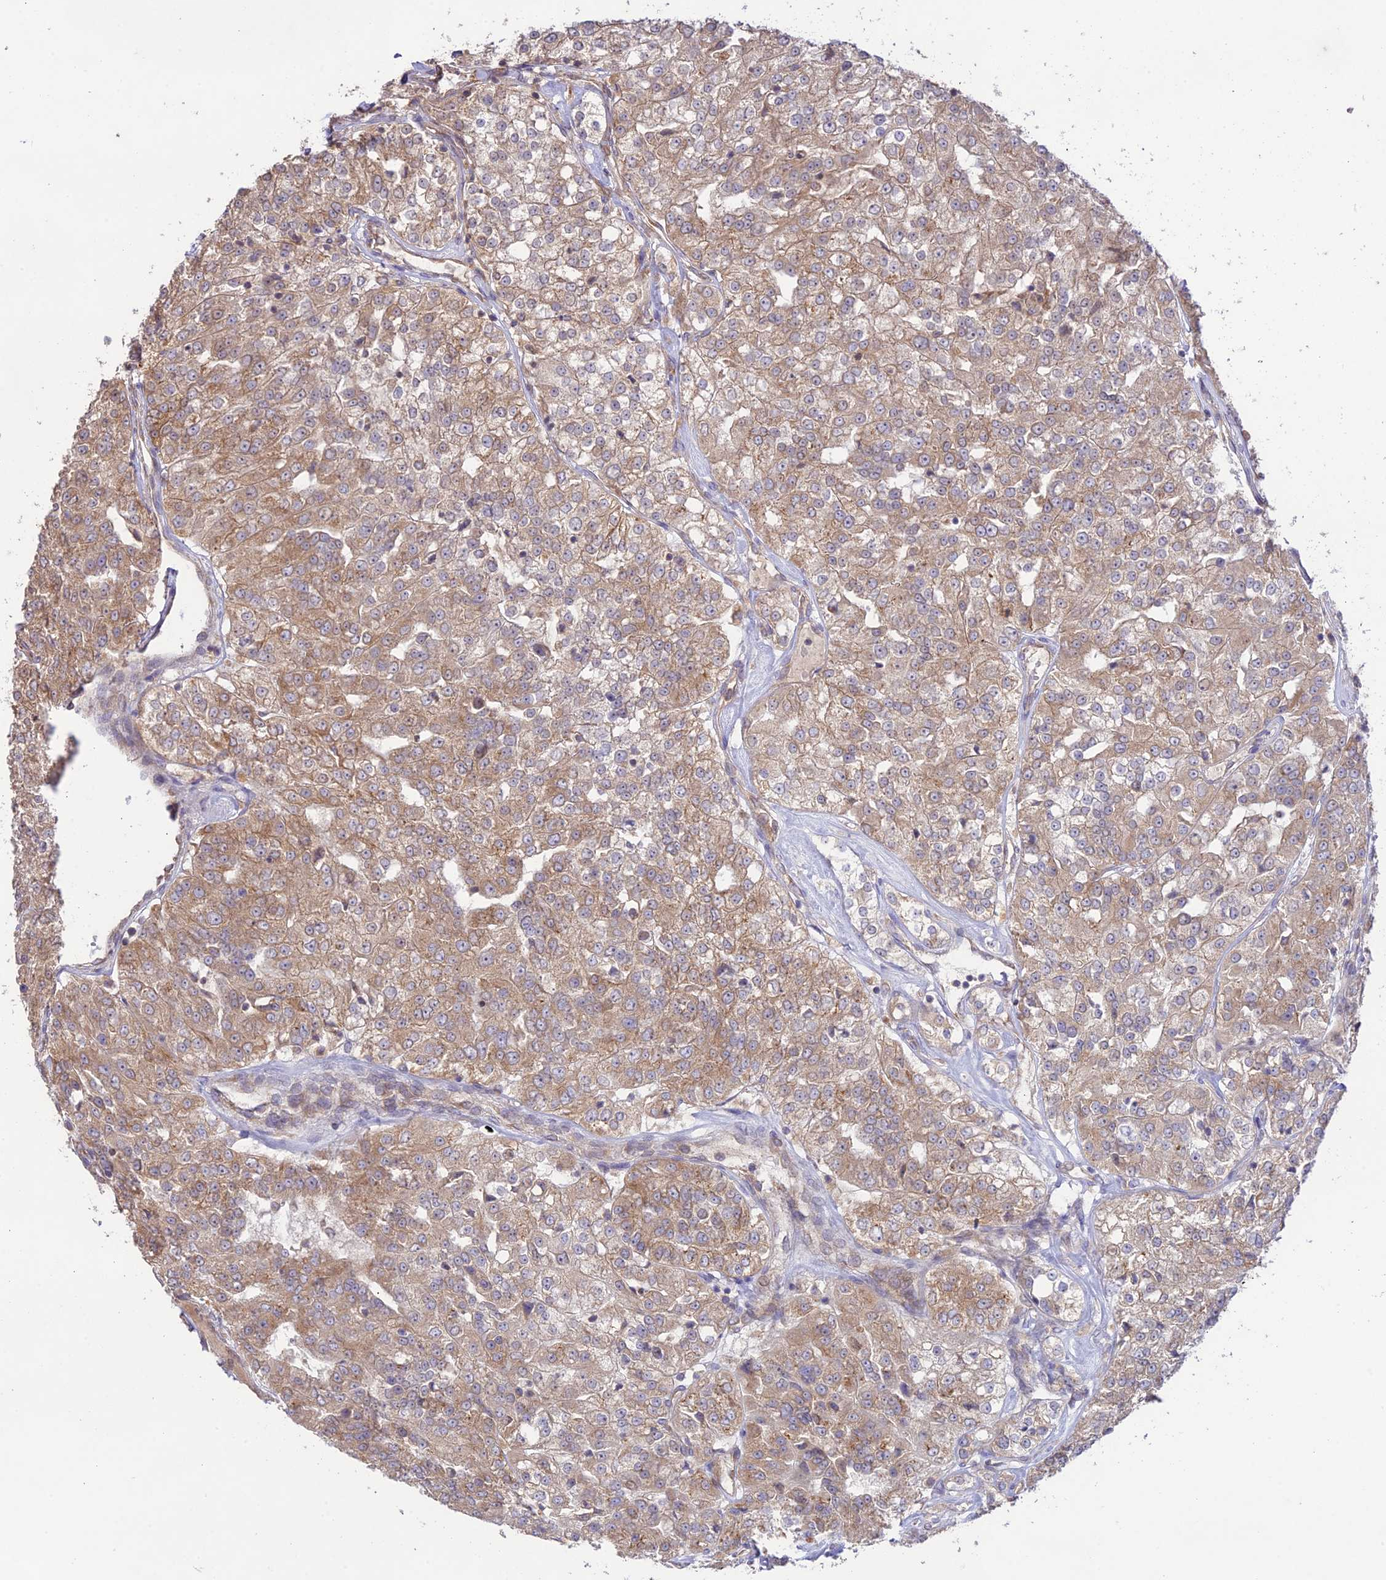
{"staining": {"intensity": "moderate", "quantity": ">75%", "location": "cytoplasmic/membranous"}, "tissue": "renal cancer", "cell_type": "Tumor cells", "image_type": "cancer", "snomed": [{"axis": "morphology", "description": "Adenocarcinoma, NOS"}, {"axis": "topography", "description": "Kidney"}], "caption": "Tumor cells display medium levels of moderate cytoplasmic/membranous staining in approximately >75% of cells in human renal cancer (adenocarcinoma).", "gene": "TMEM259", "patient": {"sex": "female", "age": 63}}